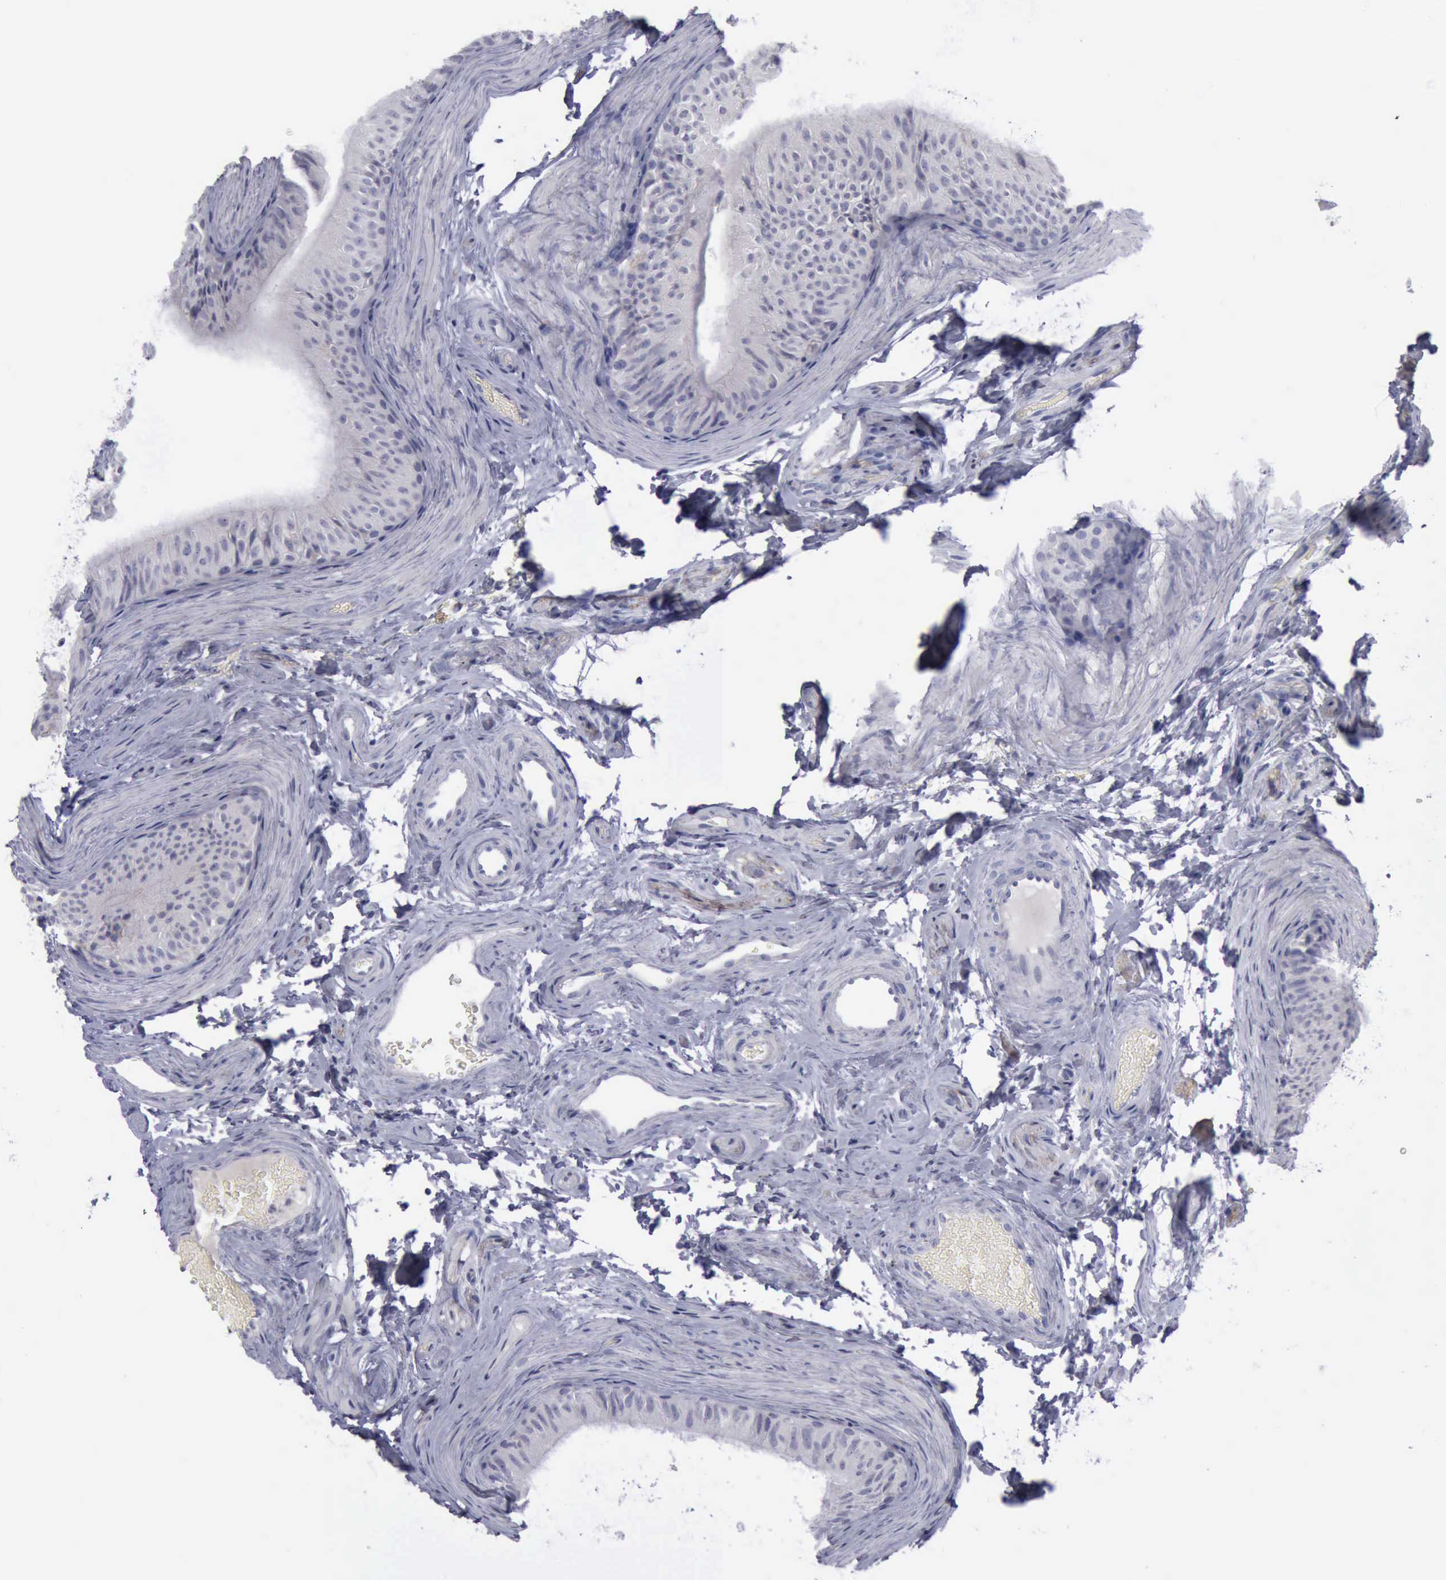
{"staining": {"intensity": "strong", "quantity": ">75%", "location": "cytoplasmic/membranous"}, "tissue": "epididymis", "cell_type": "Glandular cells", "image_type": "normal", "snomed": [{"axis": "morphology", "description": "Normal tissue, NOS"}, {"axis": "topography", "description": "Testis"}, {"axis": "topography", "description": "Epididymis"}], "caption": "High-power microscopy captured an IHC micrograph of normal epididymis, revealing strong cytoplasmic/membranous positivity in about >75% of glandular cells. The protein of interest is shown in brown color, while the nuclei are stained blue.", "gene": "CDH2", "patient": {"sex": "male", "age": 36}}